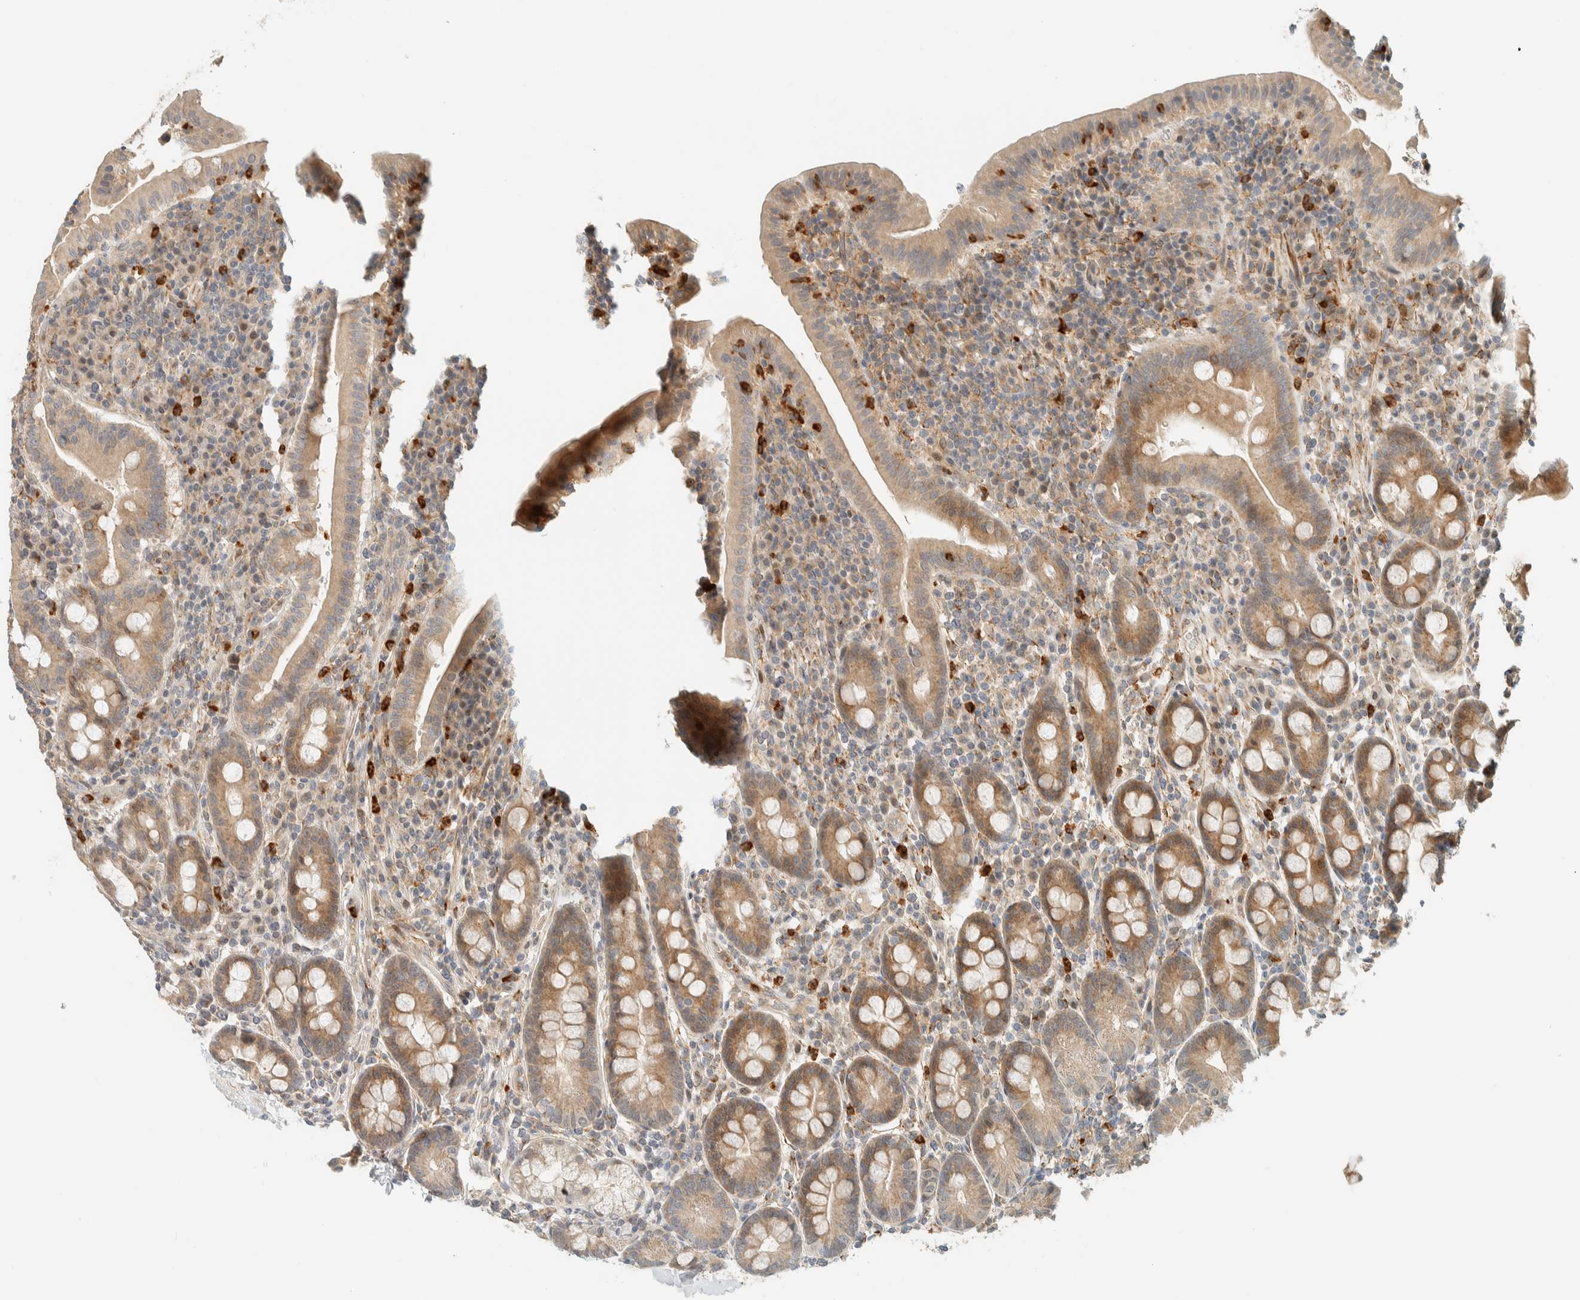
{"staining": {"intensity": "moderate", "quantity": ">75%", "location": "cytoplasmic/membranous"}, "tissue": "duodenum", "cell_type": "Glandular cells", "image_type": "normal", "snomed": [{"axis": "morphology", "description": "Normal tissue, NOS"}, {"axis": "morphology", "description": "Adenocarcinoma, NOS"}, {"axis": "topography", "description": "Pancreas"}, {"axis": "topography", "description": "Duodenum"}], "caption": "A high-resolution micrograph shows immunohistochemistry staining of normal duodenum, which displays moderate cytoplasmic/membranous staining in approximately >75% of glandular cells. The staining was performed using DAB to visualize the protein expression in brown, while the nuclei were stained in blue with hematoxylin (Magnification: 20x).", "gene": "CCDC171", "patient": {"sex": "male", "age": 50}}